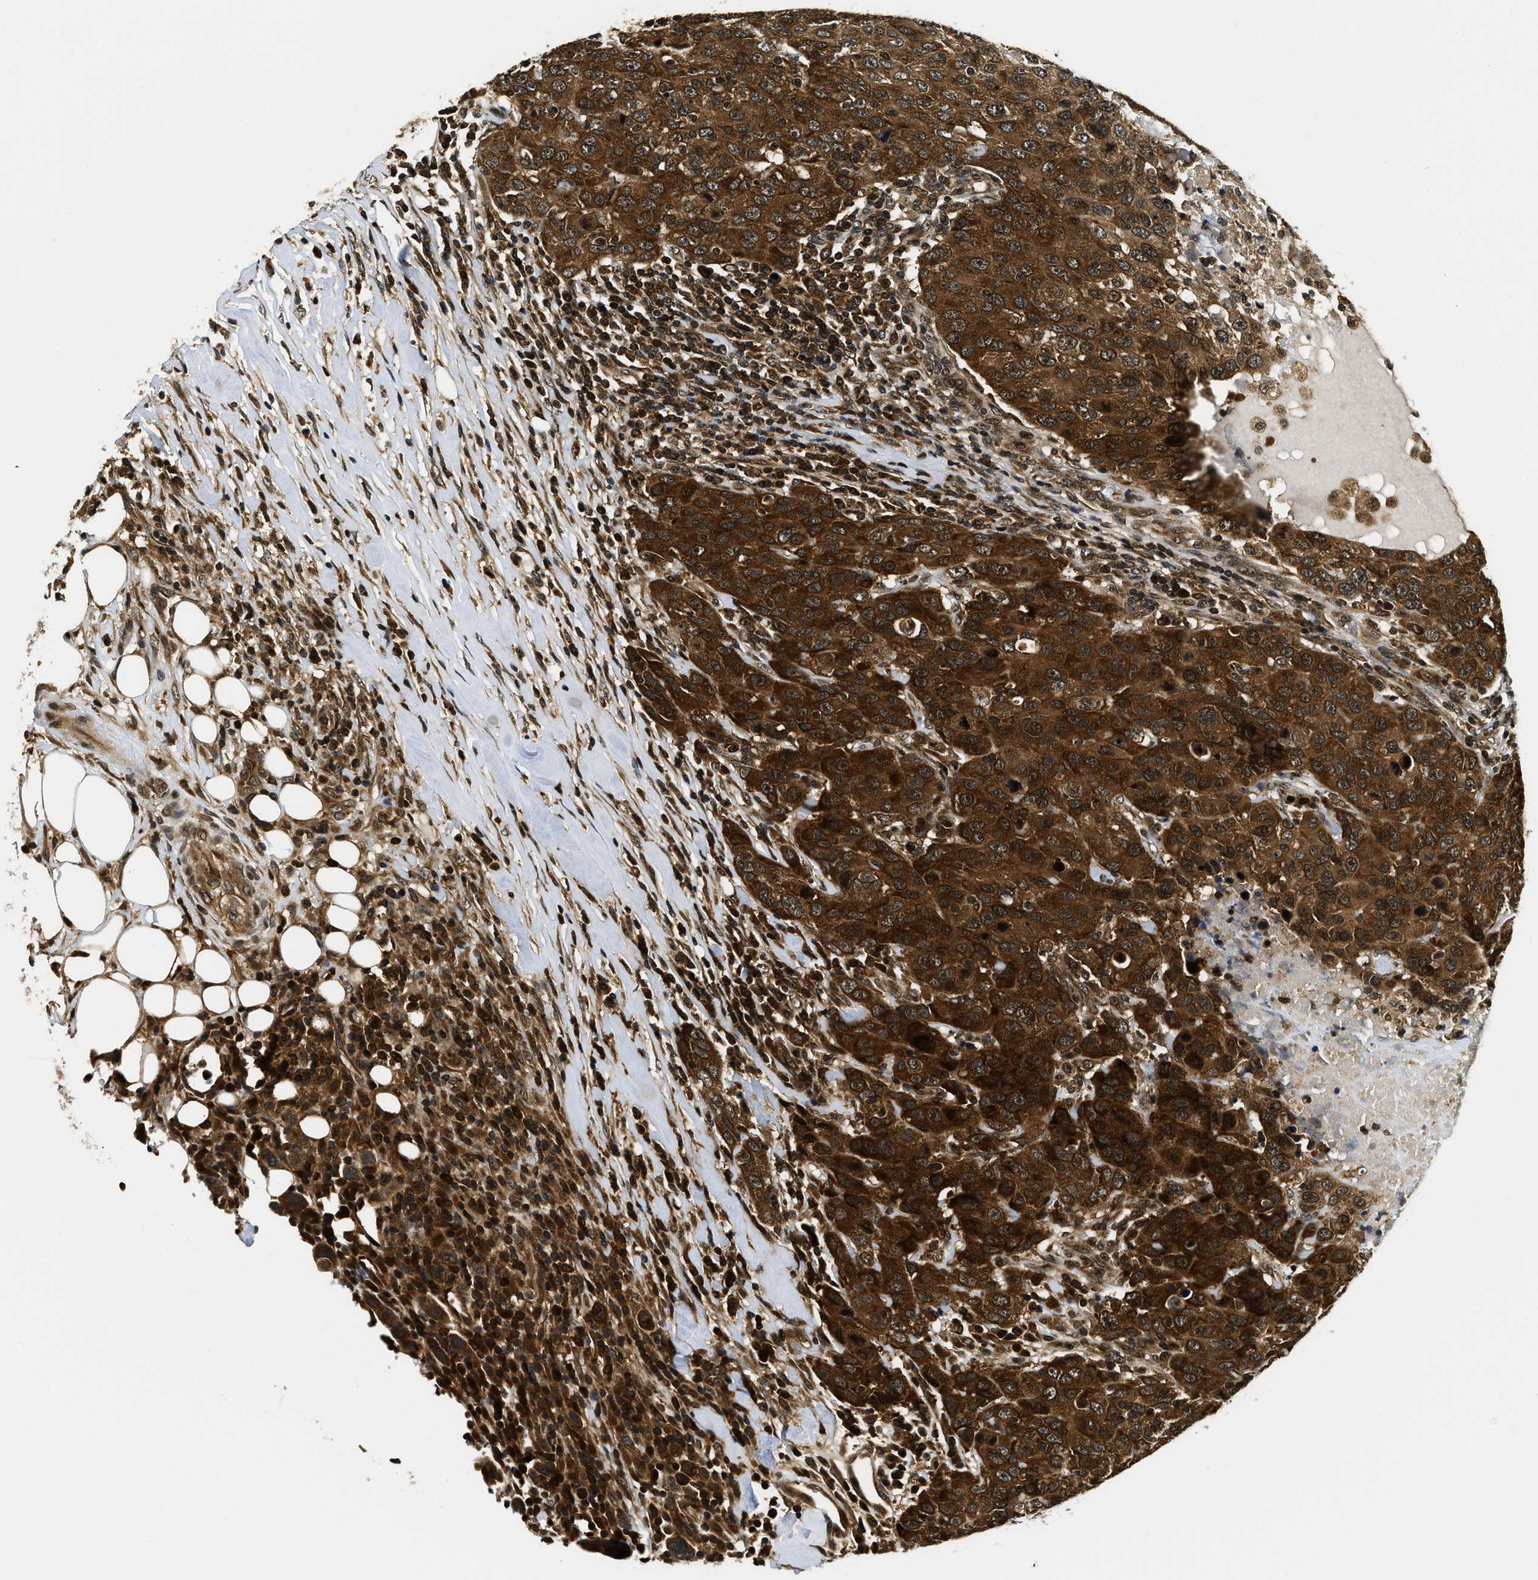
{"staining": {"intensity": "strong", "quantity": ">75%", "location": "cytoplasmic/membranous"}, "tissue": "breast cancer", "cell_type": "Tumor cells", "image_type": "cancer", "snomed": [{"axis": "morphology", "description": "Duct carcinoma"}, {"axis": "topography", "description": "Breast"}], "caption": "Immunohistochemistry (IHC) staining of breast cancer (intraductal carcinoma), which demonstrates high levels of strong cytoplasmic/membranous expression in about >75% of tumor cells indicating strong cytoplasmic/membranous protein positivity. The staining was performed using DAB (brown) for protein detection and nuclei were counterstained in hematoxylin (blue).", "gene": "ADSL", "patient": {"sex": "female", "age": 37}}